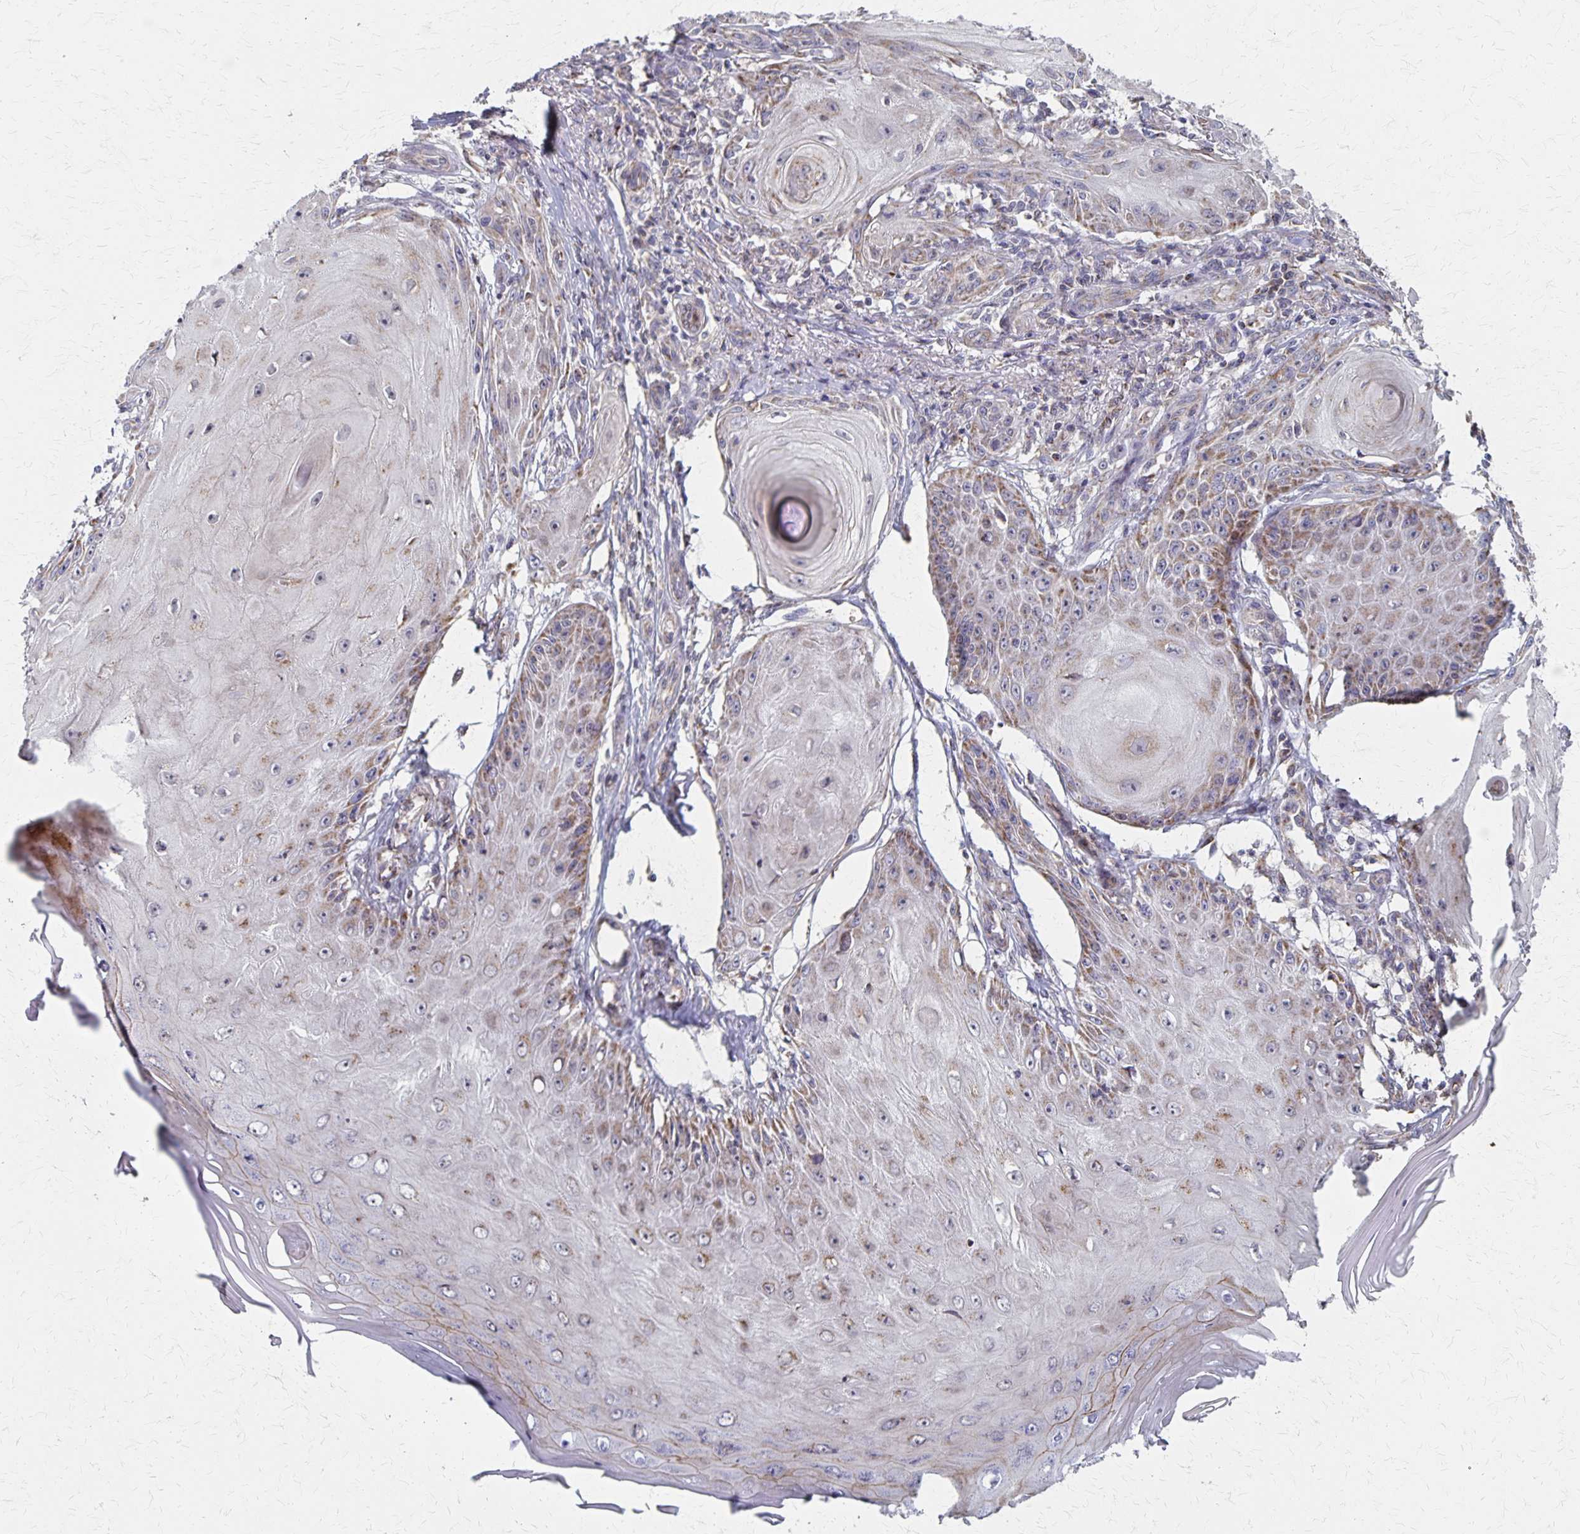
{"staining": {"intensity": "moderate", "quantity": "25%-75%", "location": "cytoplasmic/membranous"}, "tissue": "skin cancer", "cell_type": "Tumor cells", "image_type": "cancer", "snomed": [{"axis": "morphology", "description": "Squamous cell carcinoma, NOS"}, {"axis": "topography", "description": "Skin"}], "caption": "Immunohistochemical staining of human skin cancer (squamous cell carcinoma) reveals medium levels of moderate cytoplasmic/membranous expression in approximately 25%-75% of tumor cells.", "gene": "DYRK4", "patient": {"sex": "female", "age": 77}}